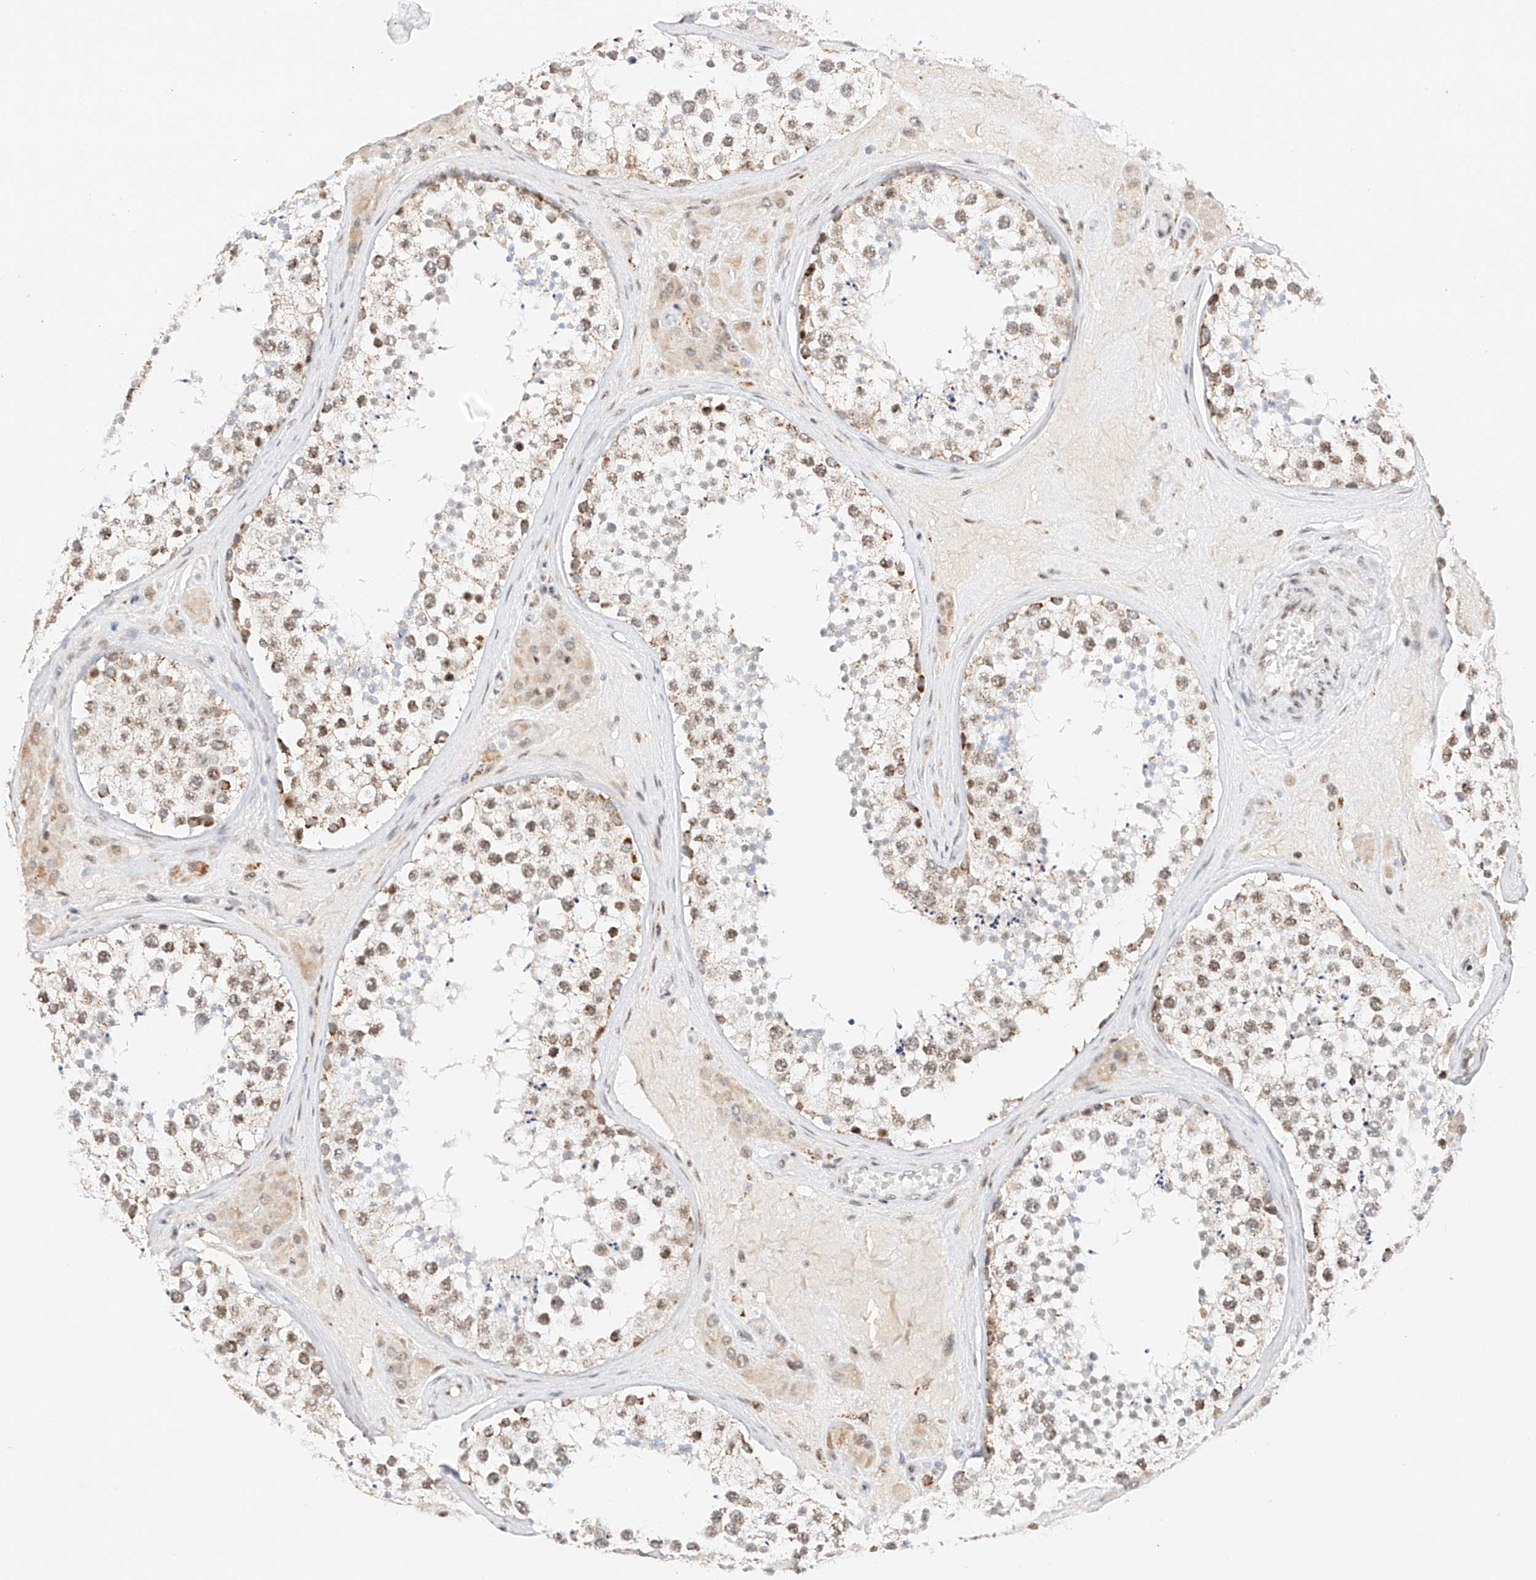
{"staining": {"intensity": "moderate", "quantity": ">75%", "location": "nuclear"}, "tissue": "testis", "cell_type": "Cells in seminiferous ducts", "image_type": "normal", "snomed": [{"axis": "morphology", "description": "Normal tissue, NOS"}, {"axis": "topography", "description": "Testis"}], "caption": "Immunohistochemical staining of benign human testis demonstrates moderate nuclear protein expression in about >75% of cells in seminiferous ducts. (brown staining indicates protein expression, while blue staining denotes nuclei).", "gene": "NRF1", "patient": {"sex": "male", "age": 46}}